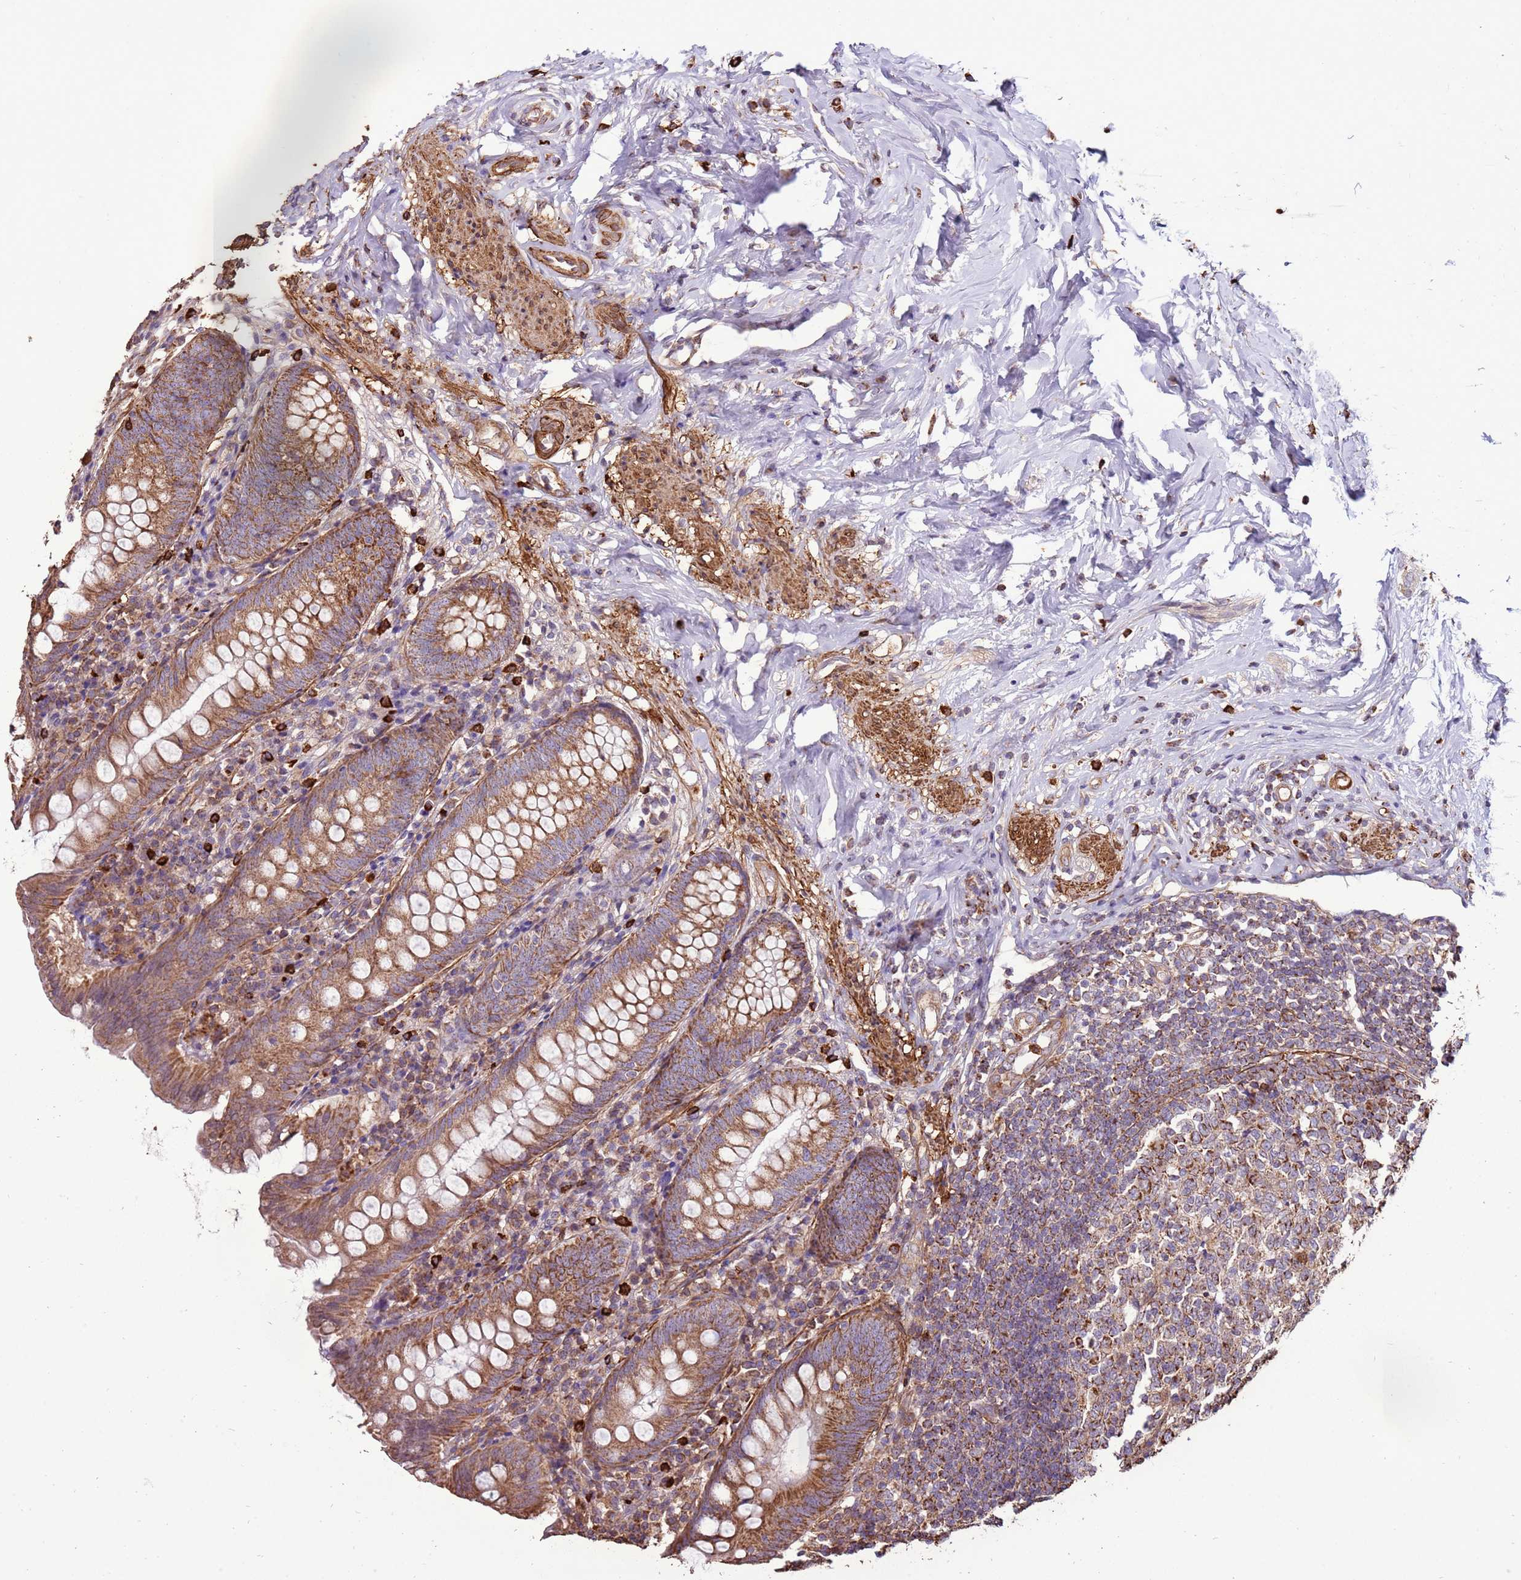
{"staining": {"intensity": "strong", "quantity": ">75%", "location": "cytoplasmic/membranous"}, "tissue": "appendix", "cell_type": "Glandular cells", "image_type": "normal", "snomed": [{"axis": "morphology", "description": "Normal tissue, NOS"}, {"axis": "topography", "description": "Appendix"}], "caption": "A micrograph showing strong cytoplasmic/membranous staining in about >75% of glandular cells in unremarkable appendix, as visualized by brown immunohistochemical staining.", "gene": "DDX59", "patient": {"sex": "female", "age": 54}}